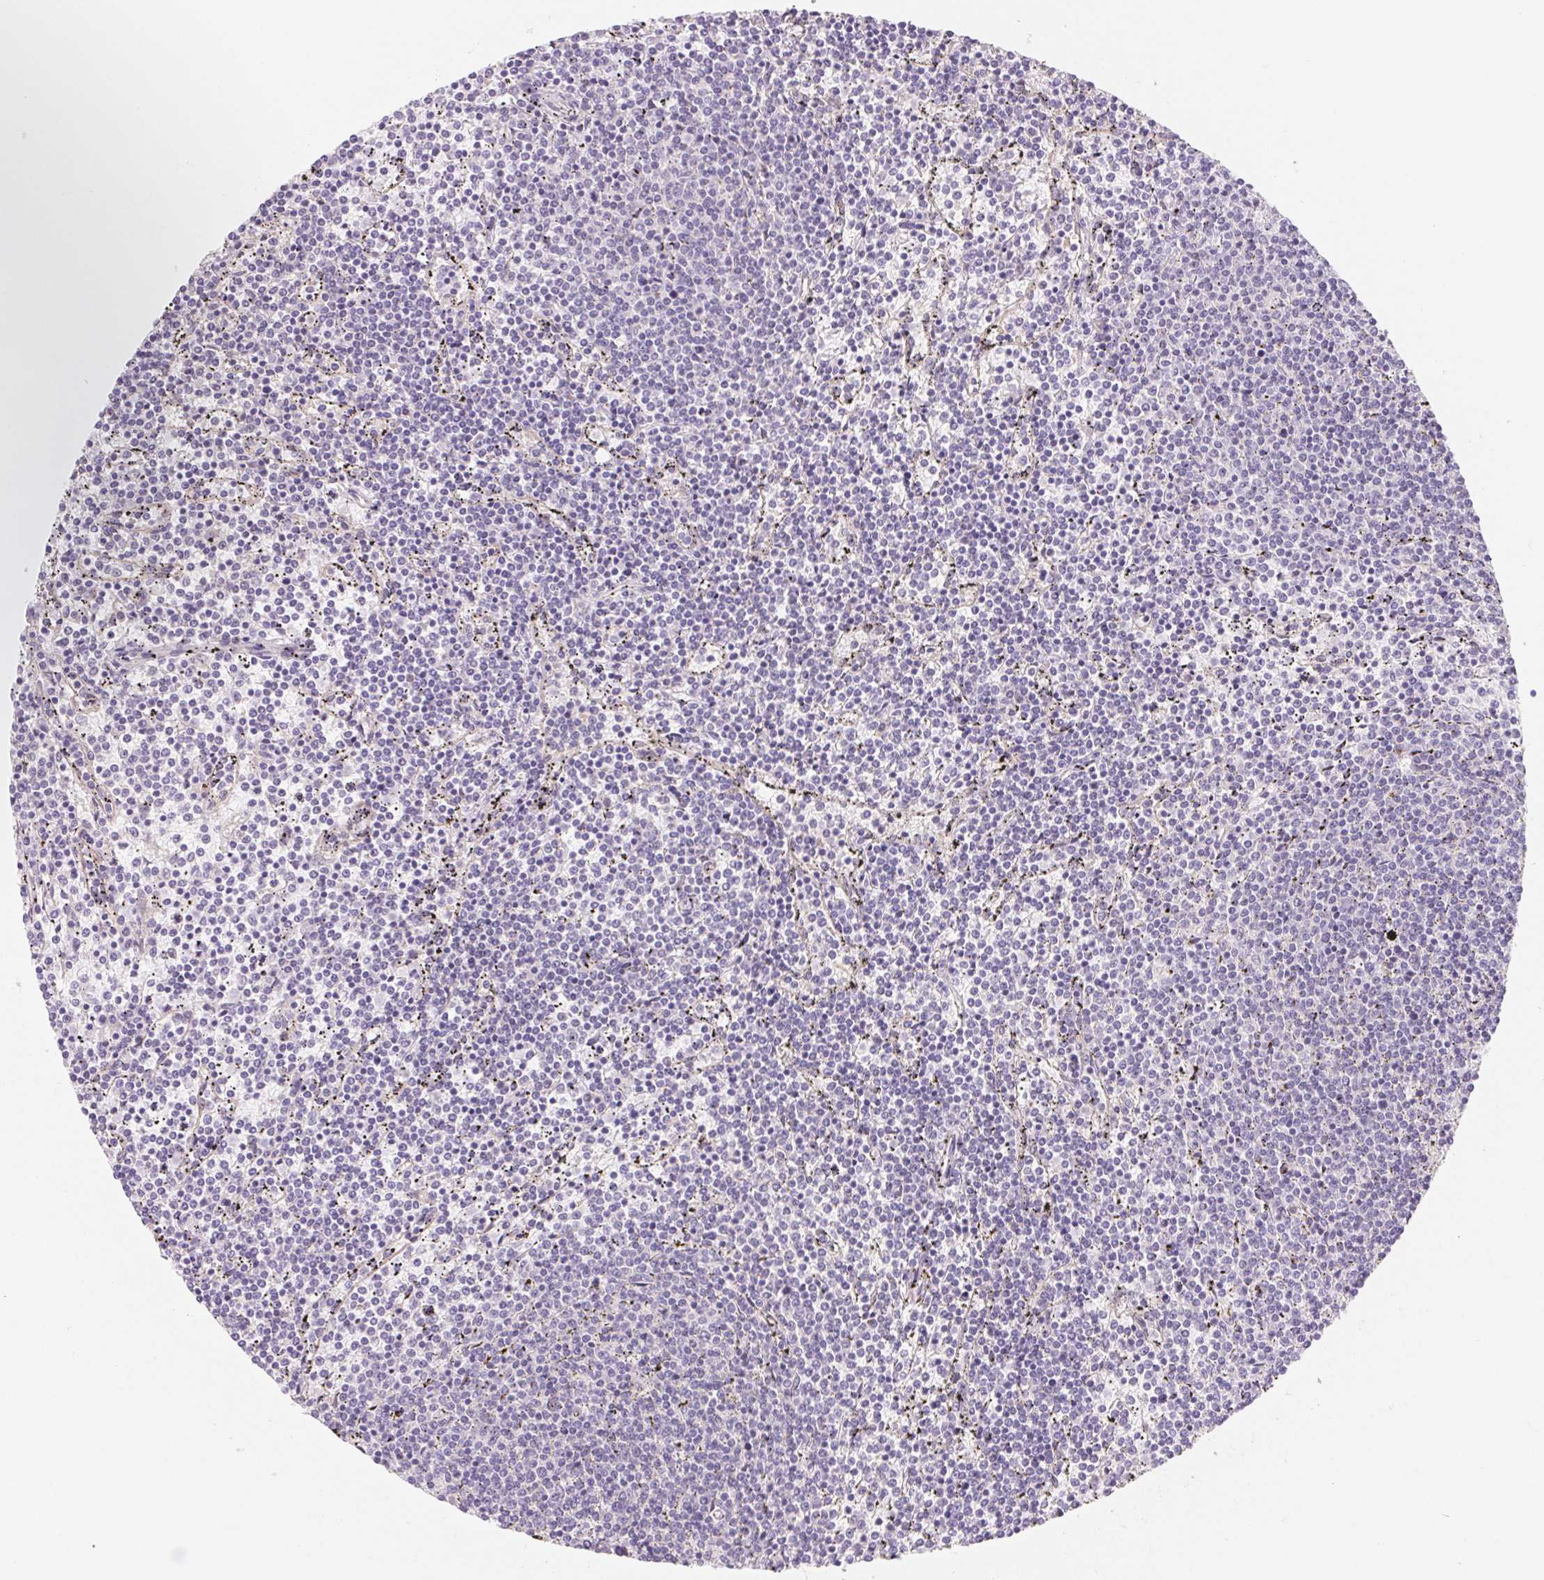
{"staining": {"intensity": "negative", "quantity": "none", "location": "none"}, "tissue": "lymphoma", "cell_type": "Tumor cells", "image_type": "cancer", "snomed": [{"axis": "morphology", "description": "Malignant lymphoma, non-Hodgkin's type, Low grade"}, {"axis": "topography", "description": "Spleen"}], "caption": "Tumor cells are negative for protein expression in human low-grade malignant lymphoma, non-Hodgkin's type.", "gene": "CTNND2", "patient": {"sex": "female", "age": 50}}